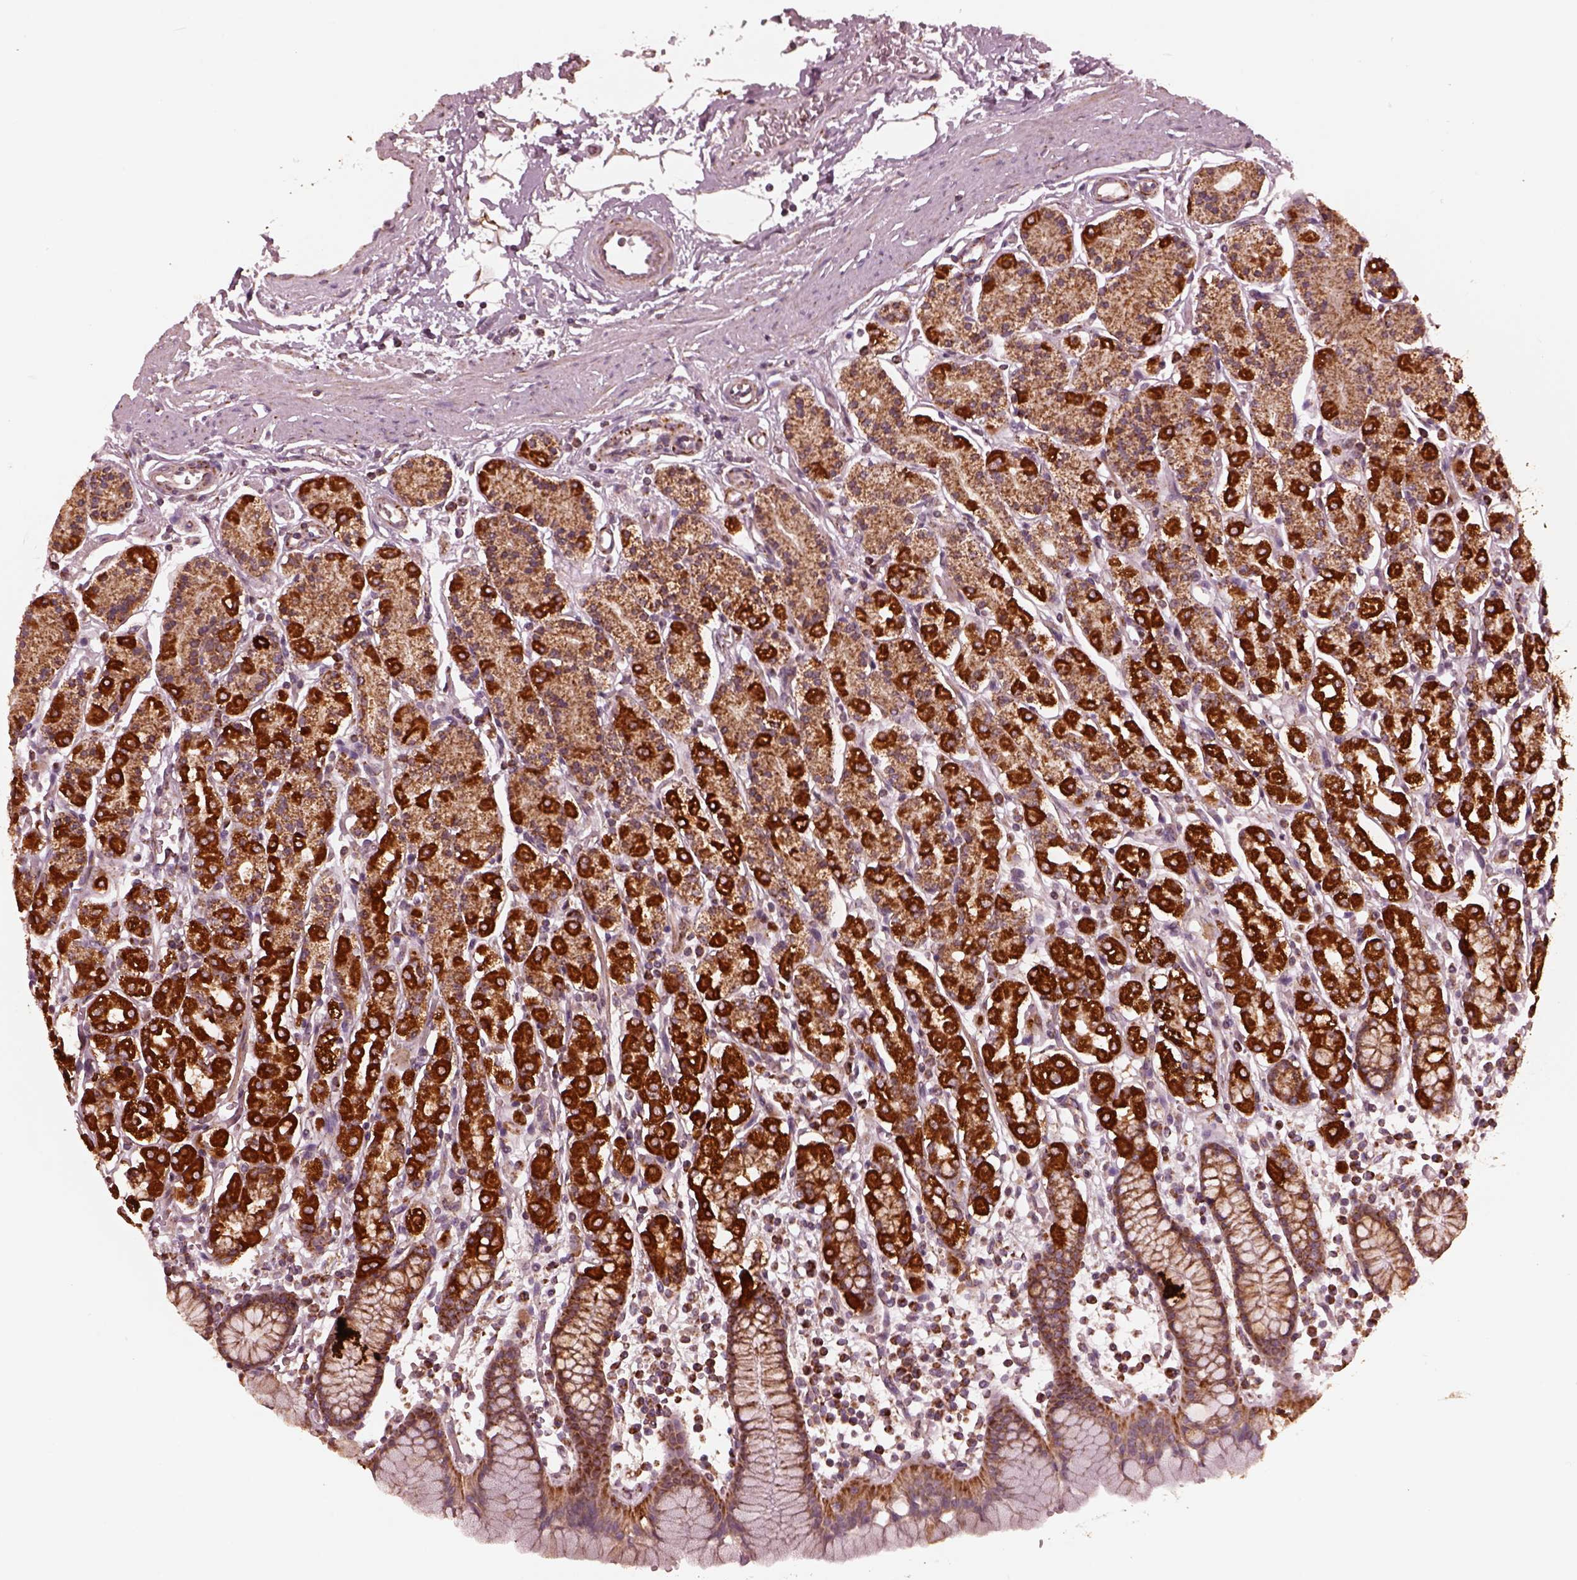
{"staining": {"intensity": "negative", "quantity": "none", "location": "none"}, "tissue": "stomach", "cell_type": "Glandular cells", "image_type": "normal", "snomed": [{"axis": "morphology", "description": "Normal tissue, NOS"}, {"axis": "topography", "description": "Stomach, upper"}, {"axis": "topography", "description": "Stomach"}], "caption": "An immunohistochemistry (IHC) image of benign stomach is shown. There is no staining in glandular cells of stomach.", "gene": "NDUFB10", "patient": {"sex": "male", "age": 62}}